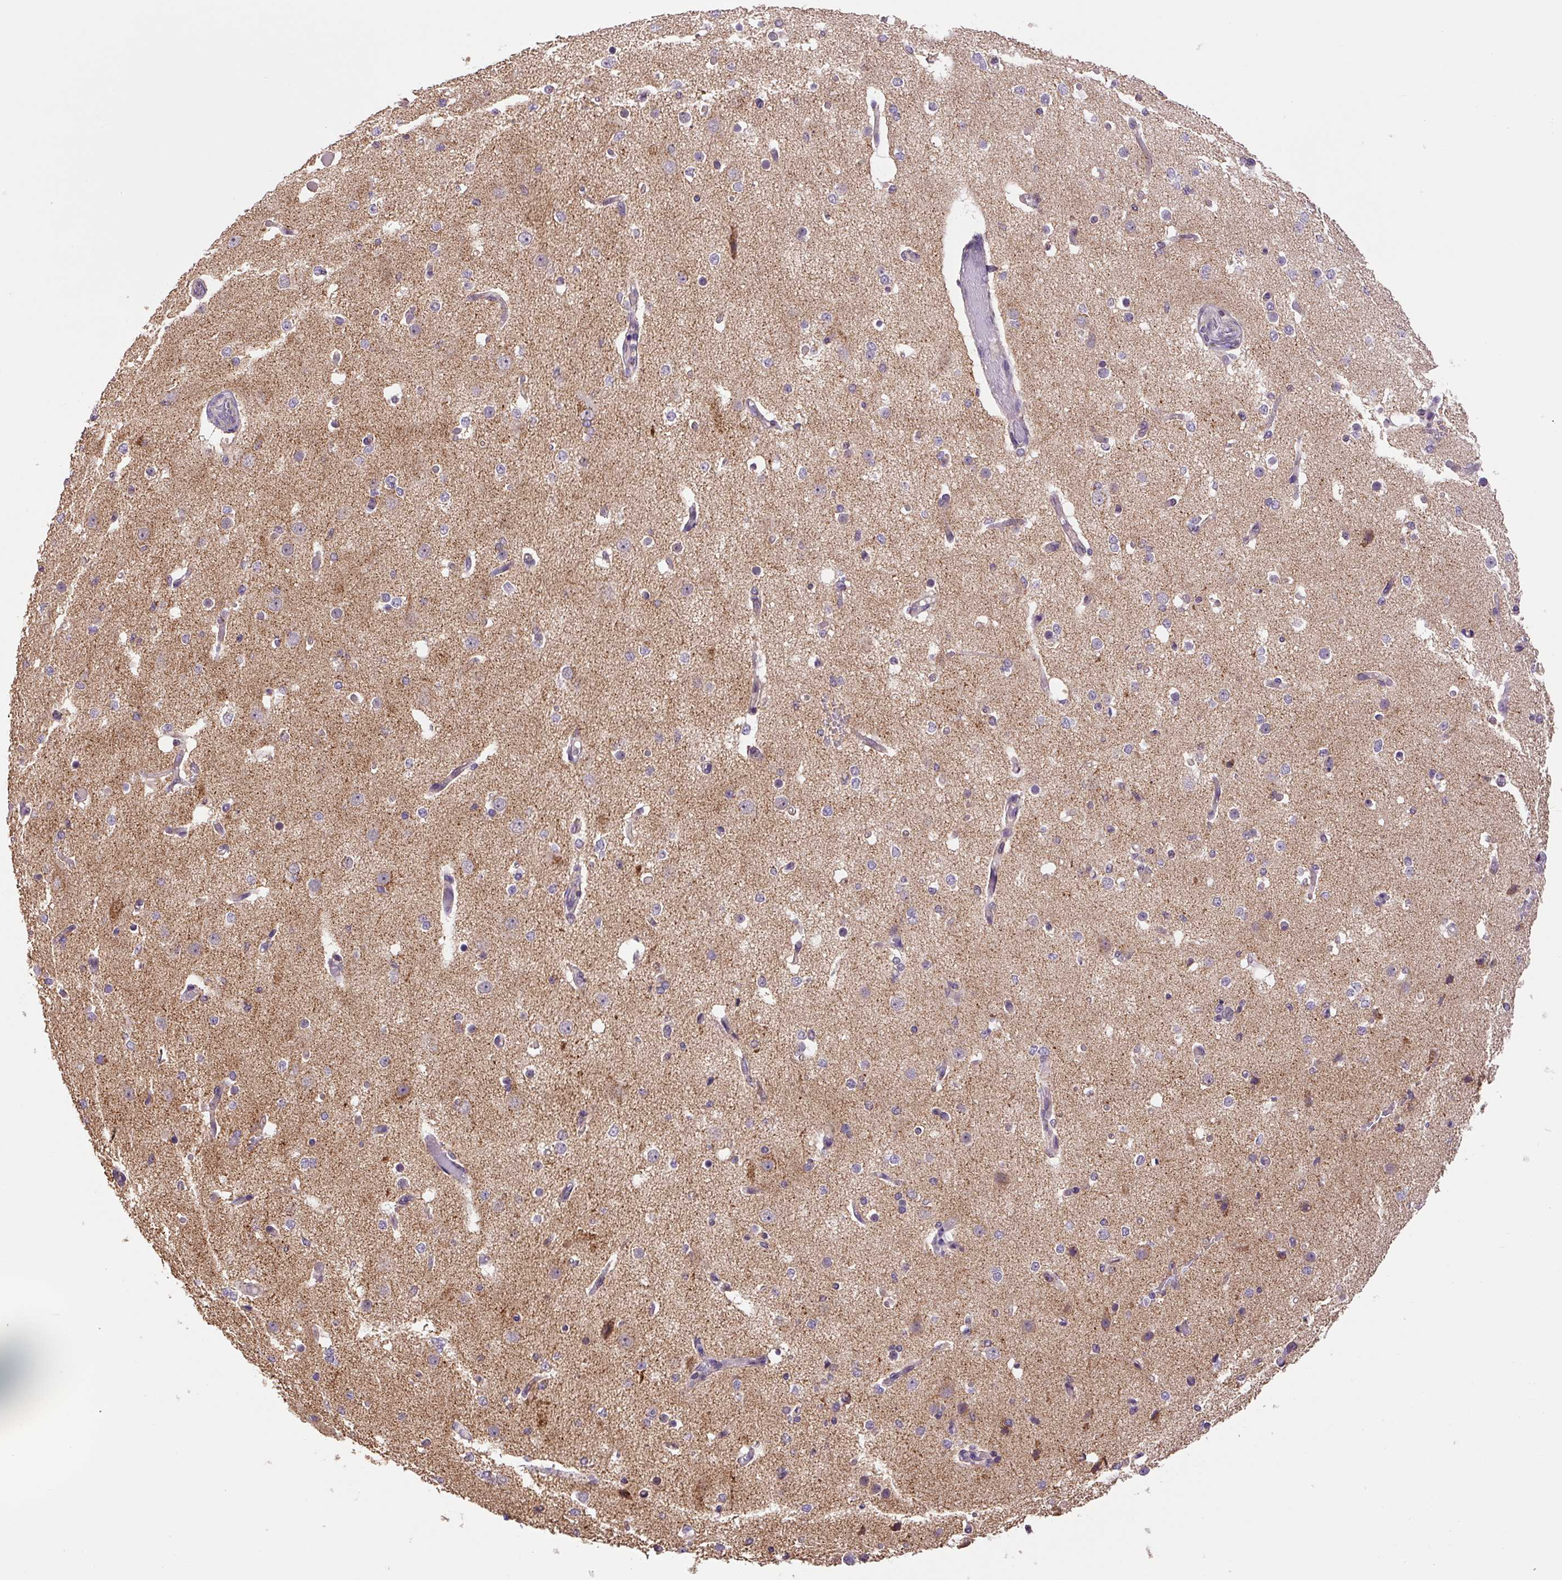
{"staining": {"intensity": "negative", "quantity": "none", "location": "none"}, "tissue": "cerebral cortex", "cell_type": "Endothelial cells", "image_type": "normal", "snomed": [{"axis": "morphology", "description": "Normal tissue, NOS"}, {"axis": "morphology", "description": "Inflammation, NOS"}, {"axis": "topography", "description": "Cerebral cortex"}], "caption": "Endothelial cells show no significant protein expression in benign cerebral cortex. (Immunohistochemistry, brightfield microscopy, high magnification).", "gene": "MFSD9", "patient": {"sex": "male", "age": 6}}